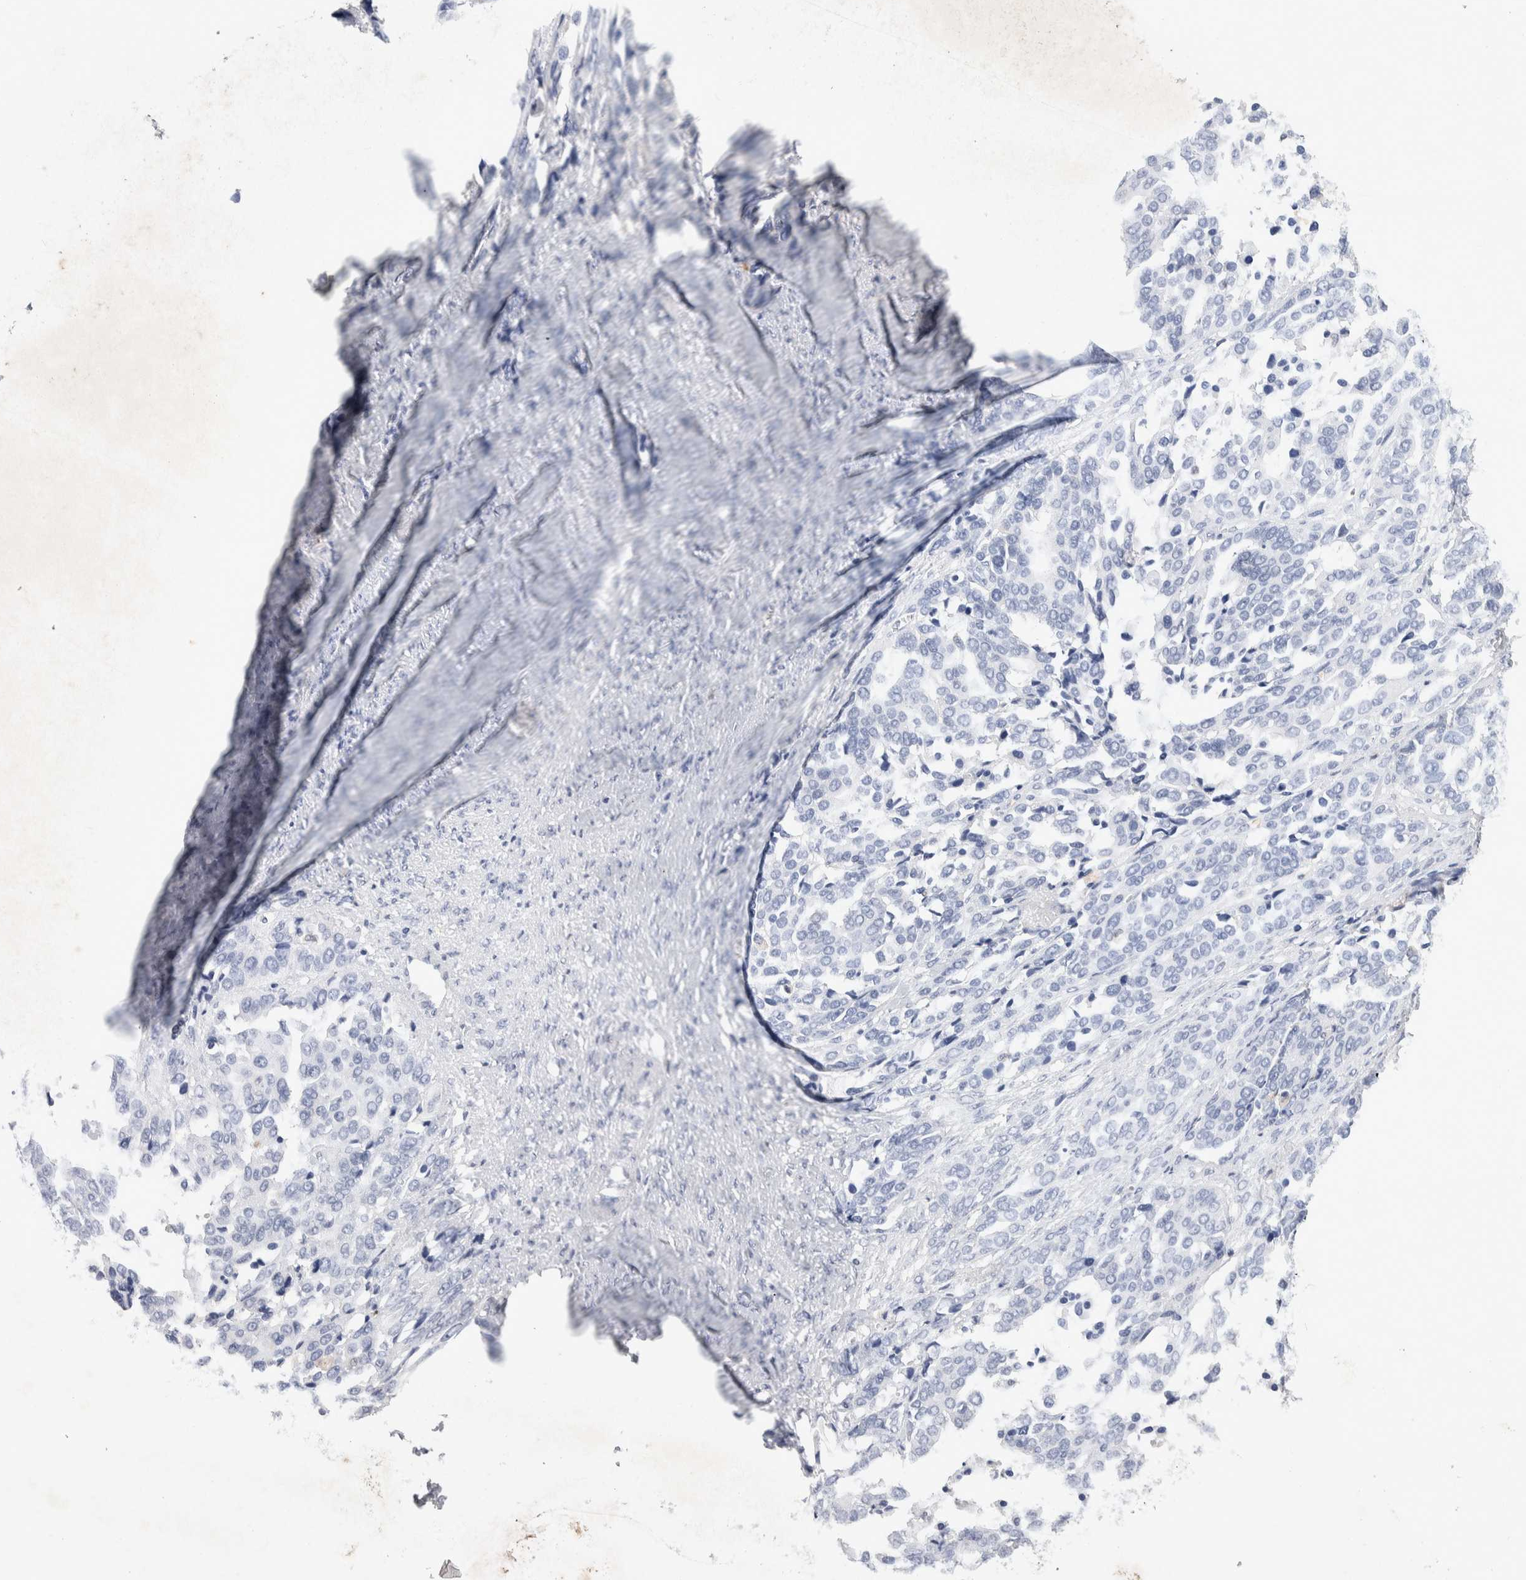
{"staining": {"intensity": "negative", "quantity": "none", "location": "none"}, "tissue": "ovarian cancer", "cell_type": "Tumor cells", "image_type": "cancer", "snomed": [{"axis": "morphology", "description": "Cystadenocarcinoma, serous, NOS"}, {"axis": "topography", "description": "Ovary"}], "caption": "This is a photomicrograph of immunohistochemistry staining of ovarian serous cystadenocarcinoma, which shows no staining in tumor cells. (DAB immunohistochemistry (IHC), high magnification).", "gene": "NCF2", "patient": {"sex": "female", "age": 44}}